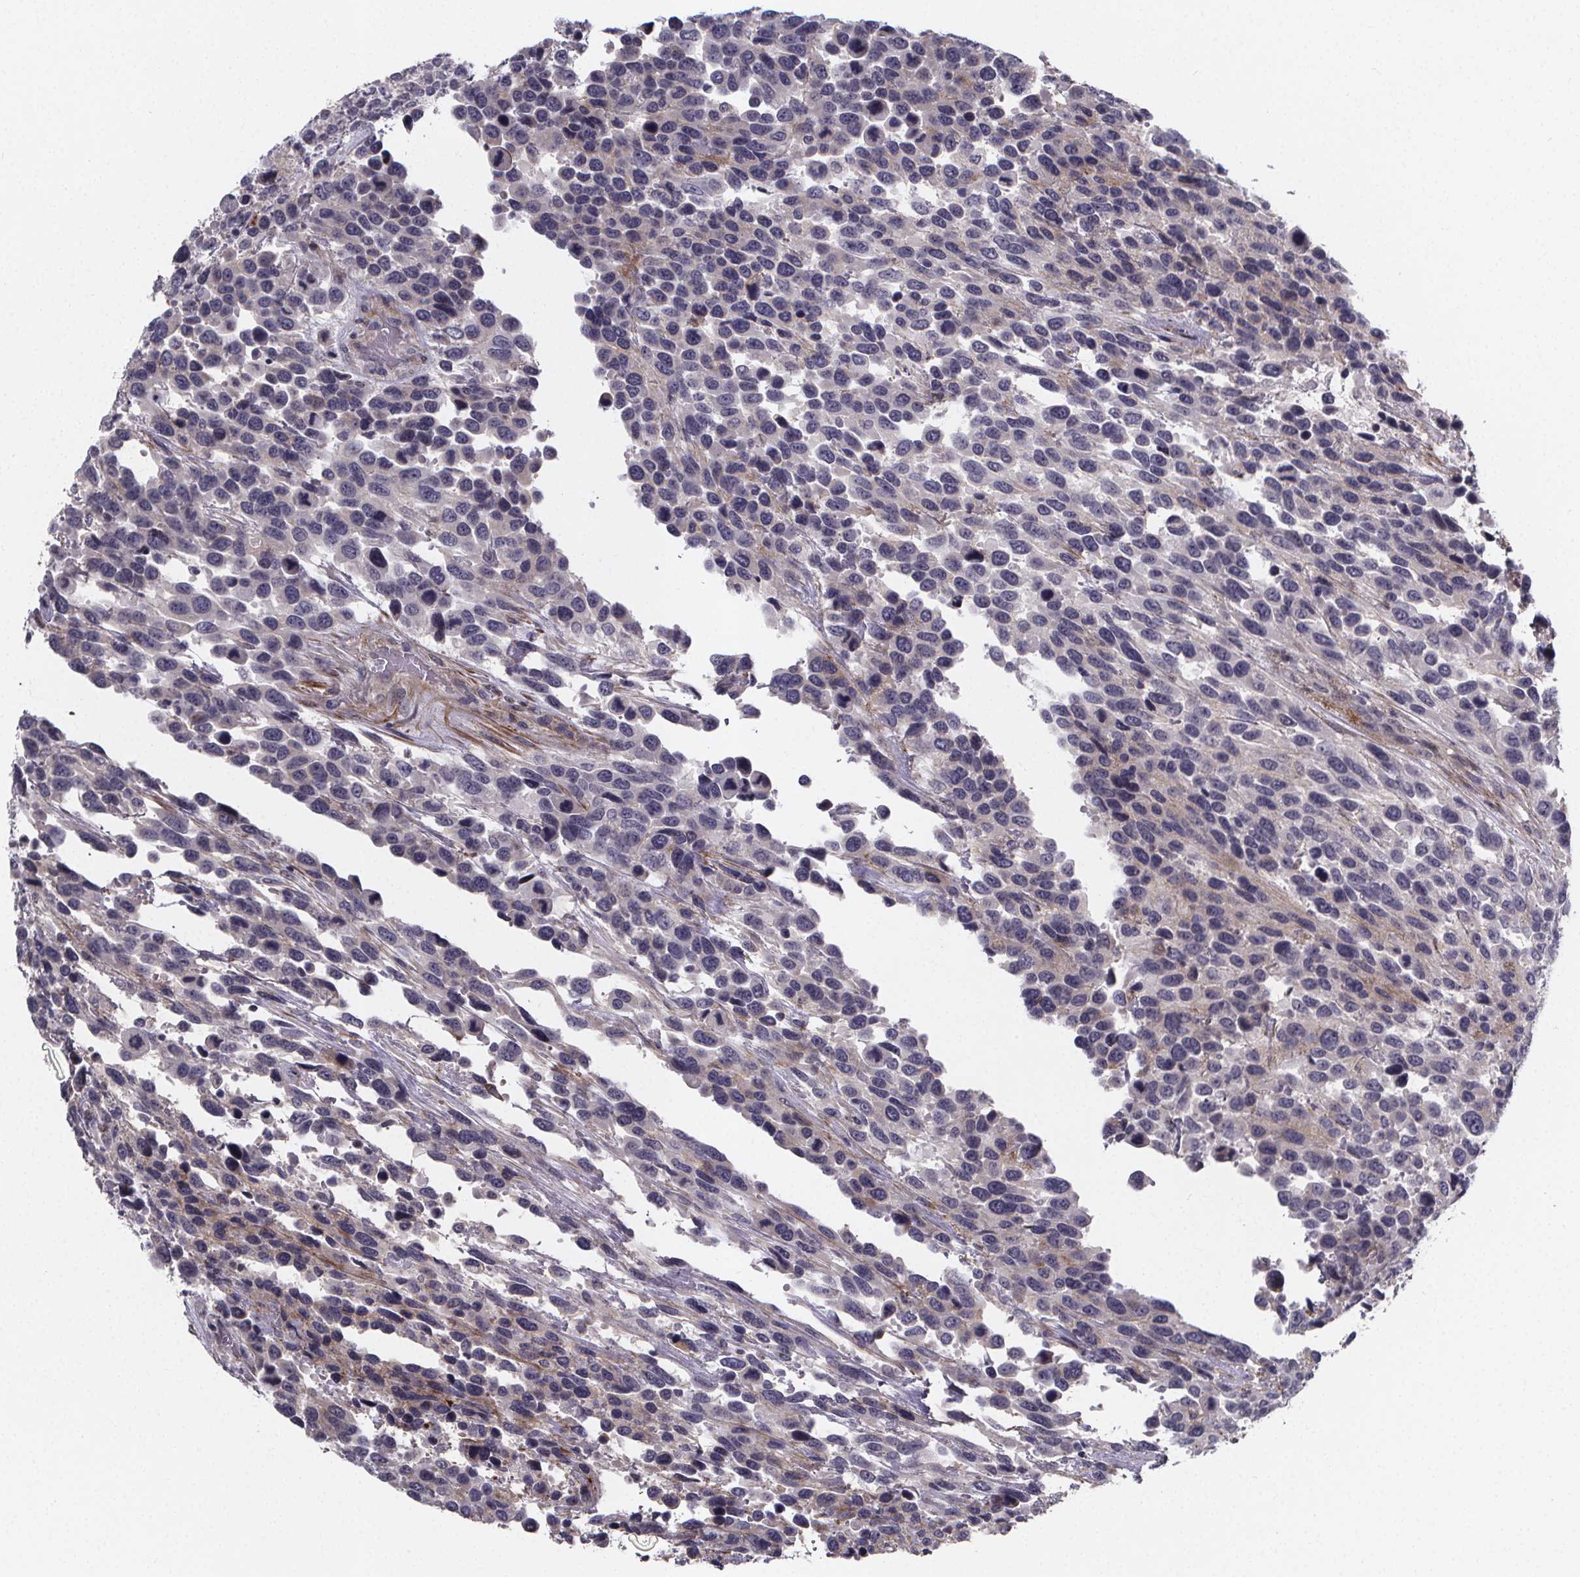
{"staining": {"intensity": "negative", "quantity": "none", "location": "none"}, "tissue": "urothelial cancer", "cell_type": "Tumor cells", "image_type": "cancer", "snomed": [{"axis": "morphology", "description": "Urothelial carcinoma, High grade"}, {"axis": "topography", "description": "Urinary bladder"}], "caption": "Tumor cells show no significant protein staining in high-grade urothelial carcinoma.", "gene": "FBXW2", "patient": {"sex": "female", "age": 70}}